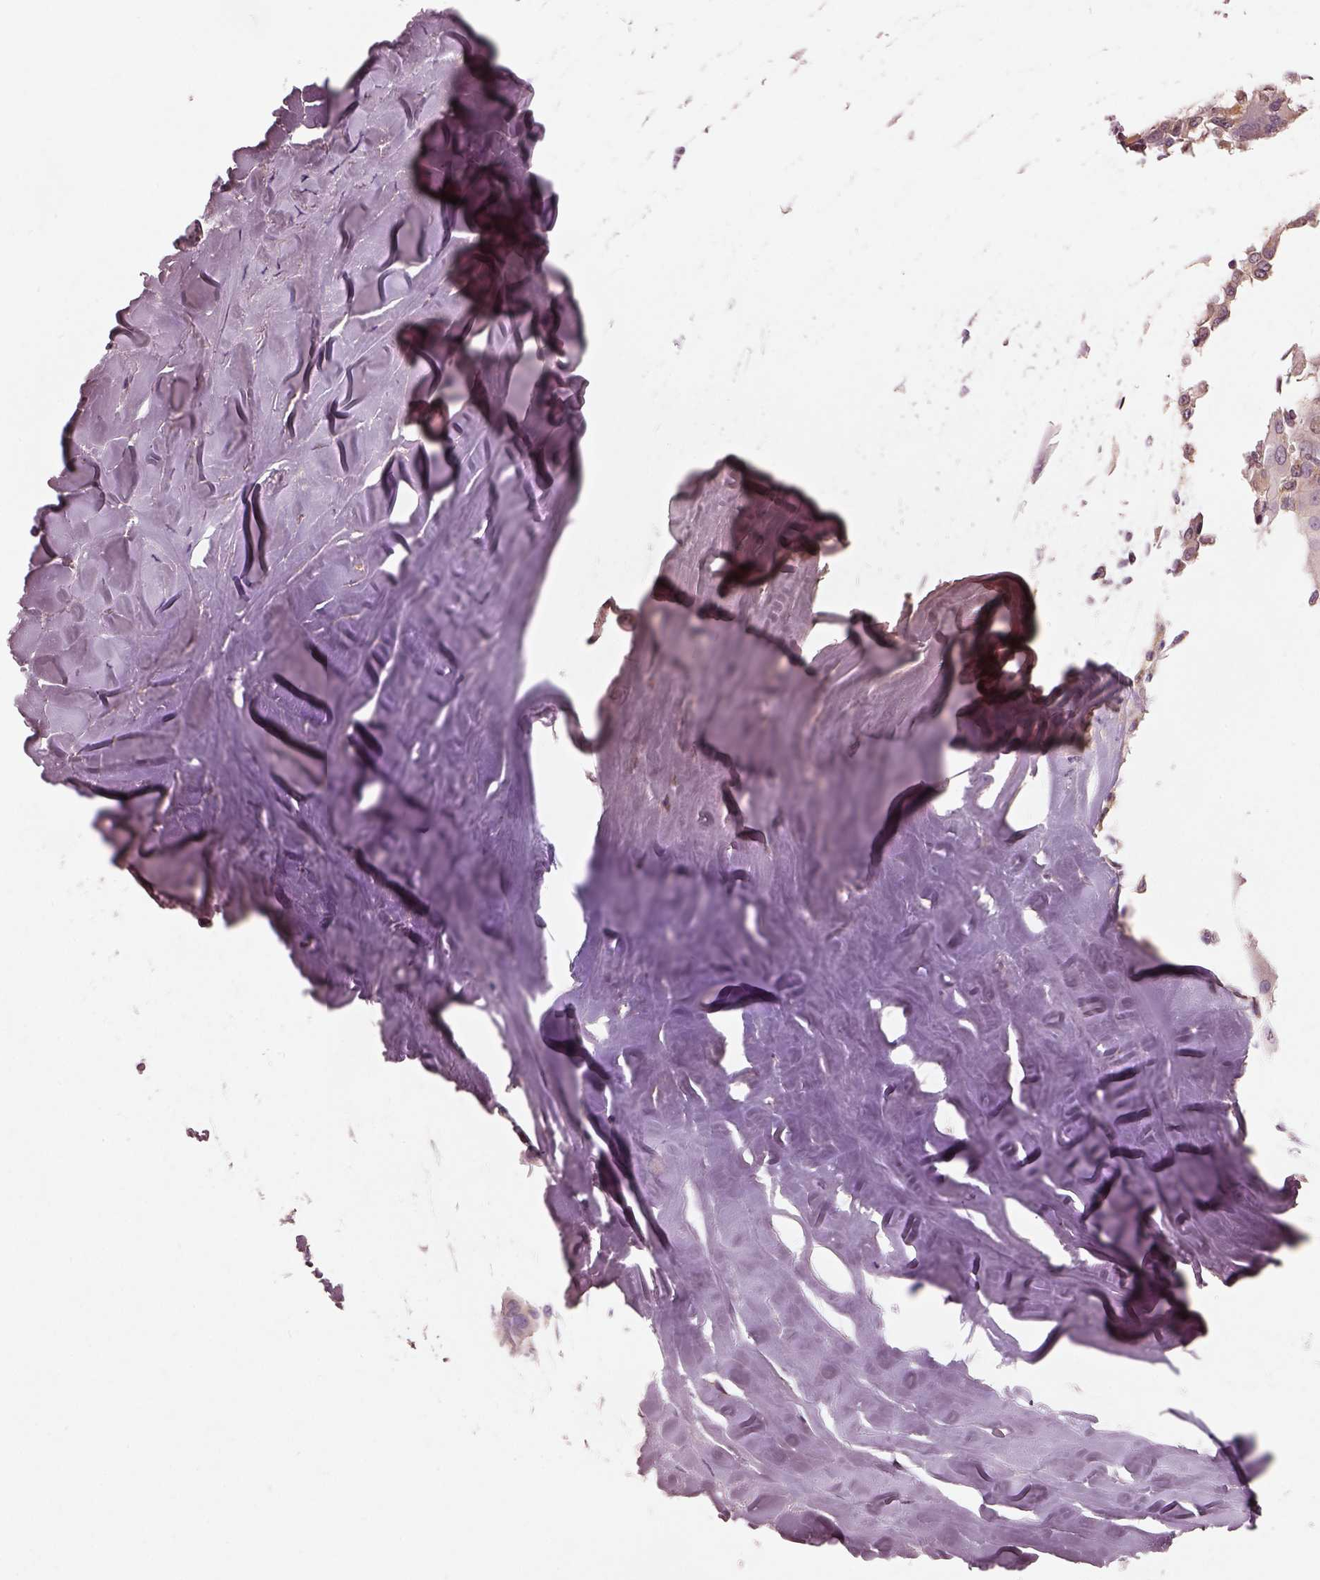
{"staining": {"intensity": "negative", "quantity": "none", "location": "none"}, "tissue": "thyroid cancer", "cell_type": "Tumor cells", "image_type": "cancer", "snomed": [{"axis": "morphology", "description": "Papillary adenocarcinoma, NOS"}, {"axis": "topography", "description": "Thyroid gland"}], "caption": "This histopathology image is of papillary adenocarcinoma (thyroid) stained with immunohistochemistry (IHC) to label a protein in brown with the nuclei are counter-stained blue. There is no expression in tumor cells. (DAB immunohistochemistry visualized using brightfield microscopy, high magnification).", "gene": "PRKACG", "patient": {"sex": "female", "age": 37}}